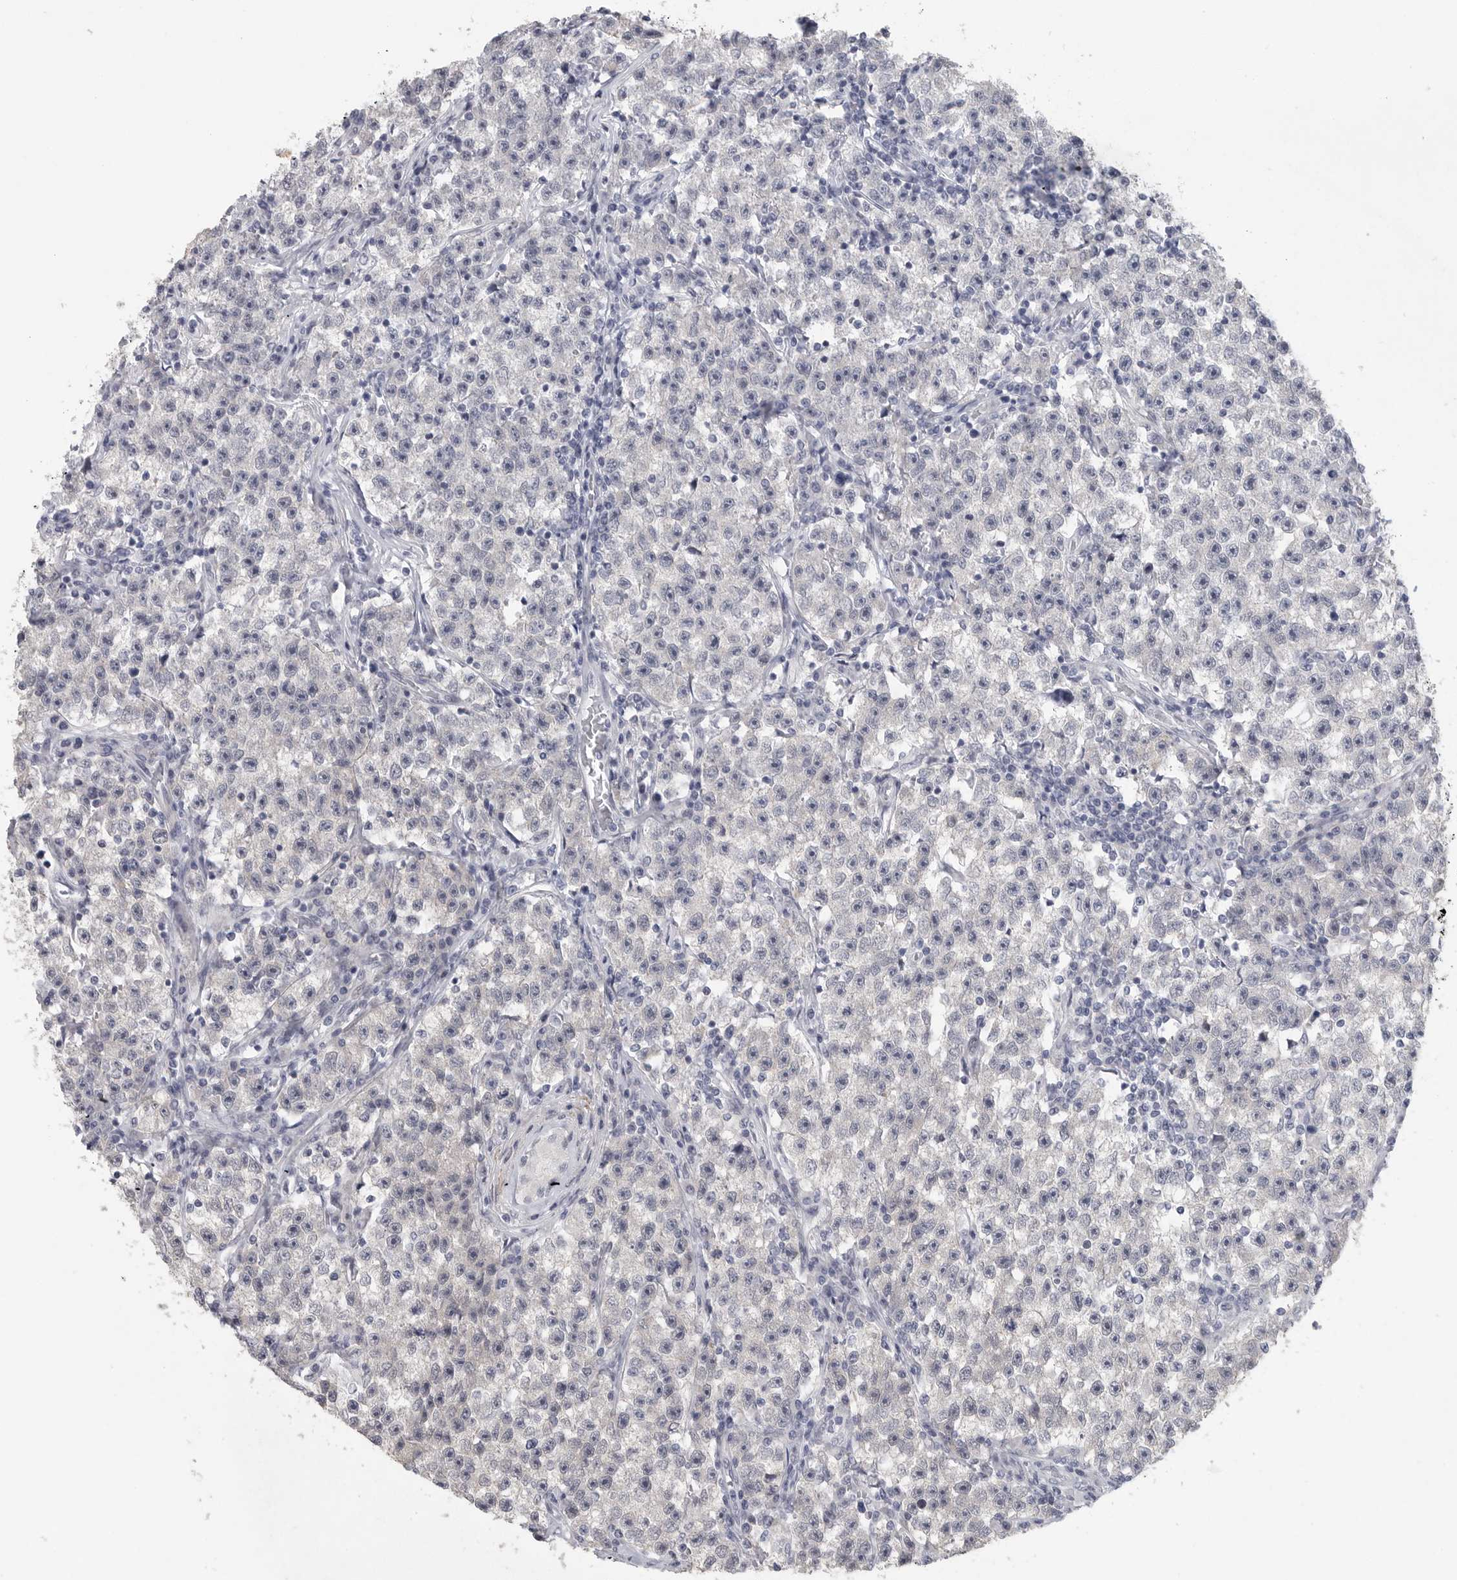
{"staining": {"intensity": "negative", "quantity": "none", "location": "none"}, "tissue": "testis cancer", "cell_type": "Tumor cells", "image_type": "cancer", "snomed": [{"axis": "morphology", "description": "Seminoma, NOS"}, {"axis": "topography", "description": "Testis"}], "caption": "Immunohistochemical staining of human testis cancer (seminoma) shows no significant positivity in tumor cells. (IHC, brightfield microscopy, high magnification).", "gene": "TNR", "patient": {"sex": "male", "age": 22}}